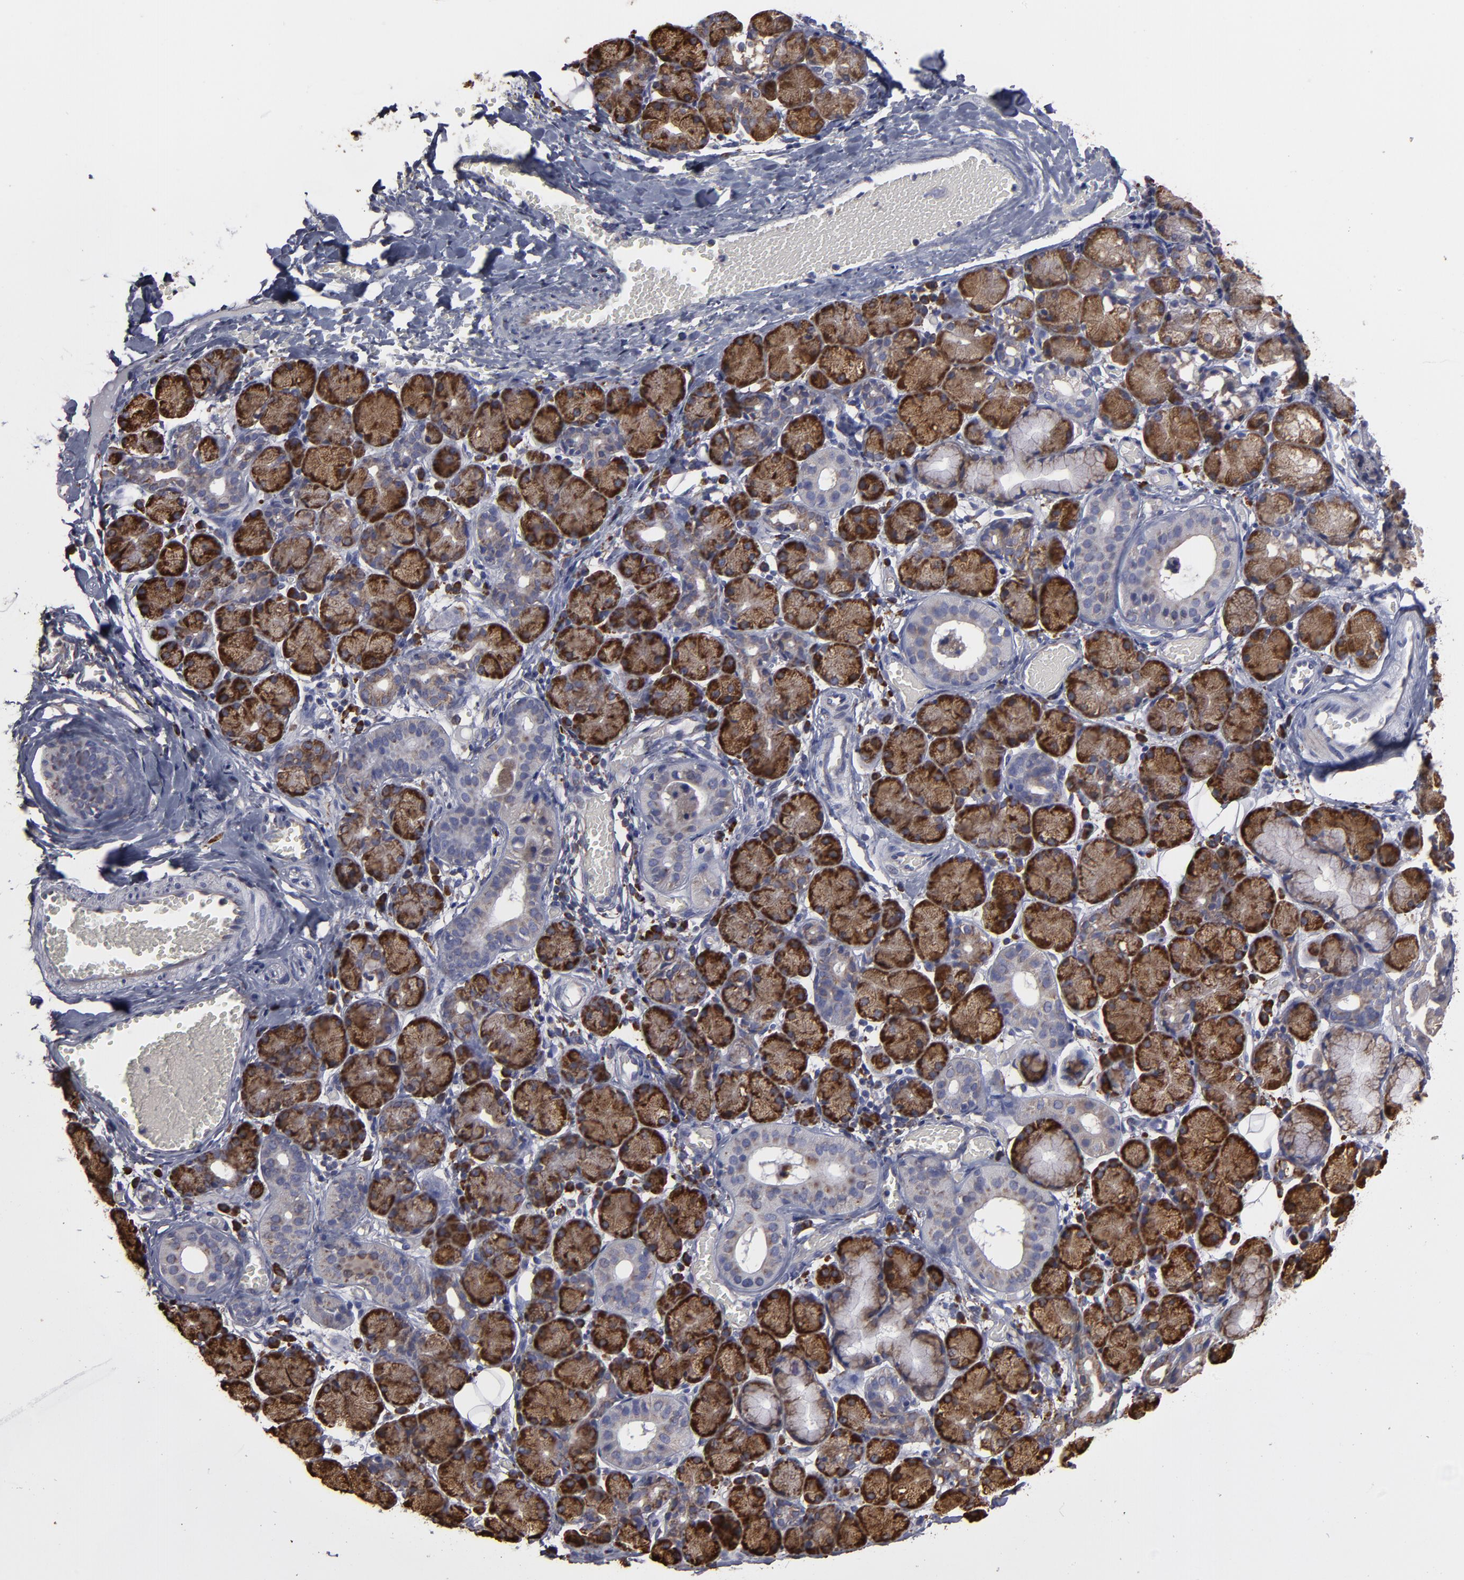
{"staining": {"intensity": "strong", "quantity": ">75%", "location": "cytoplasmic/membranous"}, "tissue": "salivary gland", "cell_type": "Glandular cells", "image_type": "normal", "snomed": [{"axis": "morphology", "description": "Normal tissue, NOS"}, {"axis": "topography", "description": "Salivary gland"}], "caption": "Immunohistochemical staining of unremarkable salivary gland demonstrates strong cytoplasmic/membranous protein expression in about >75% of glandular cells.", "gene": "SND1", "patient": {"sex": "female", "age": 24}}